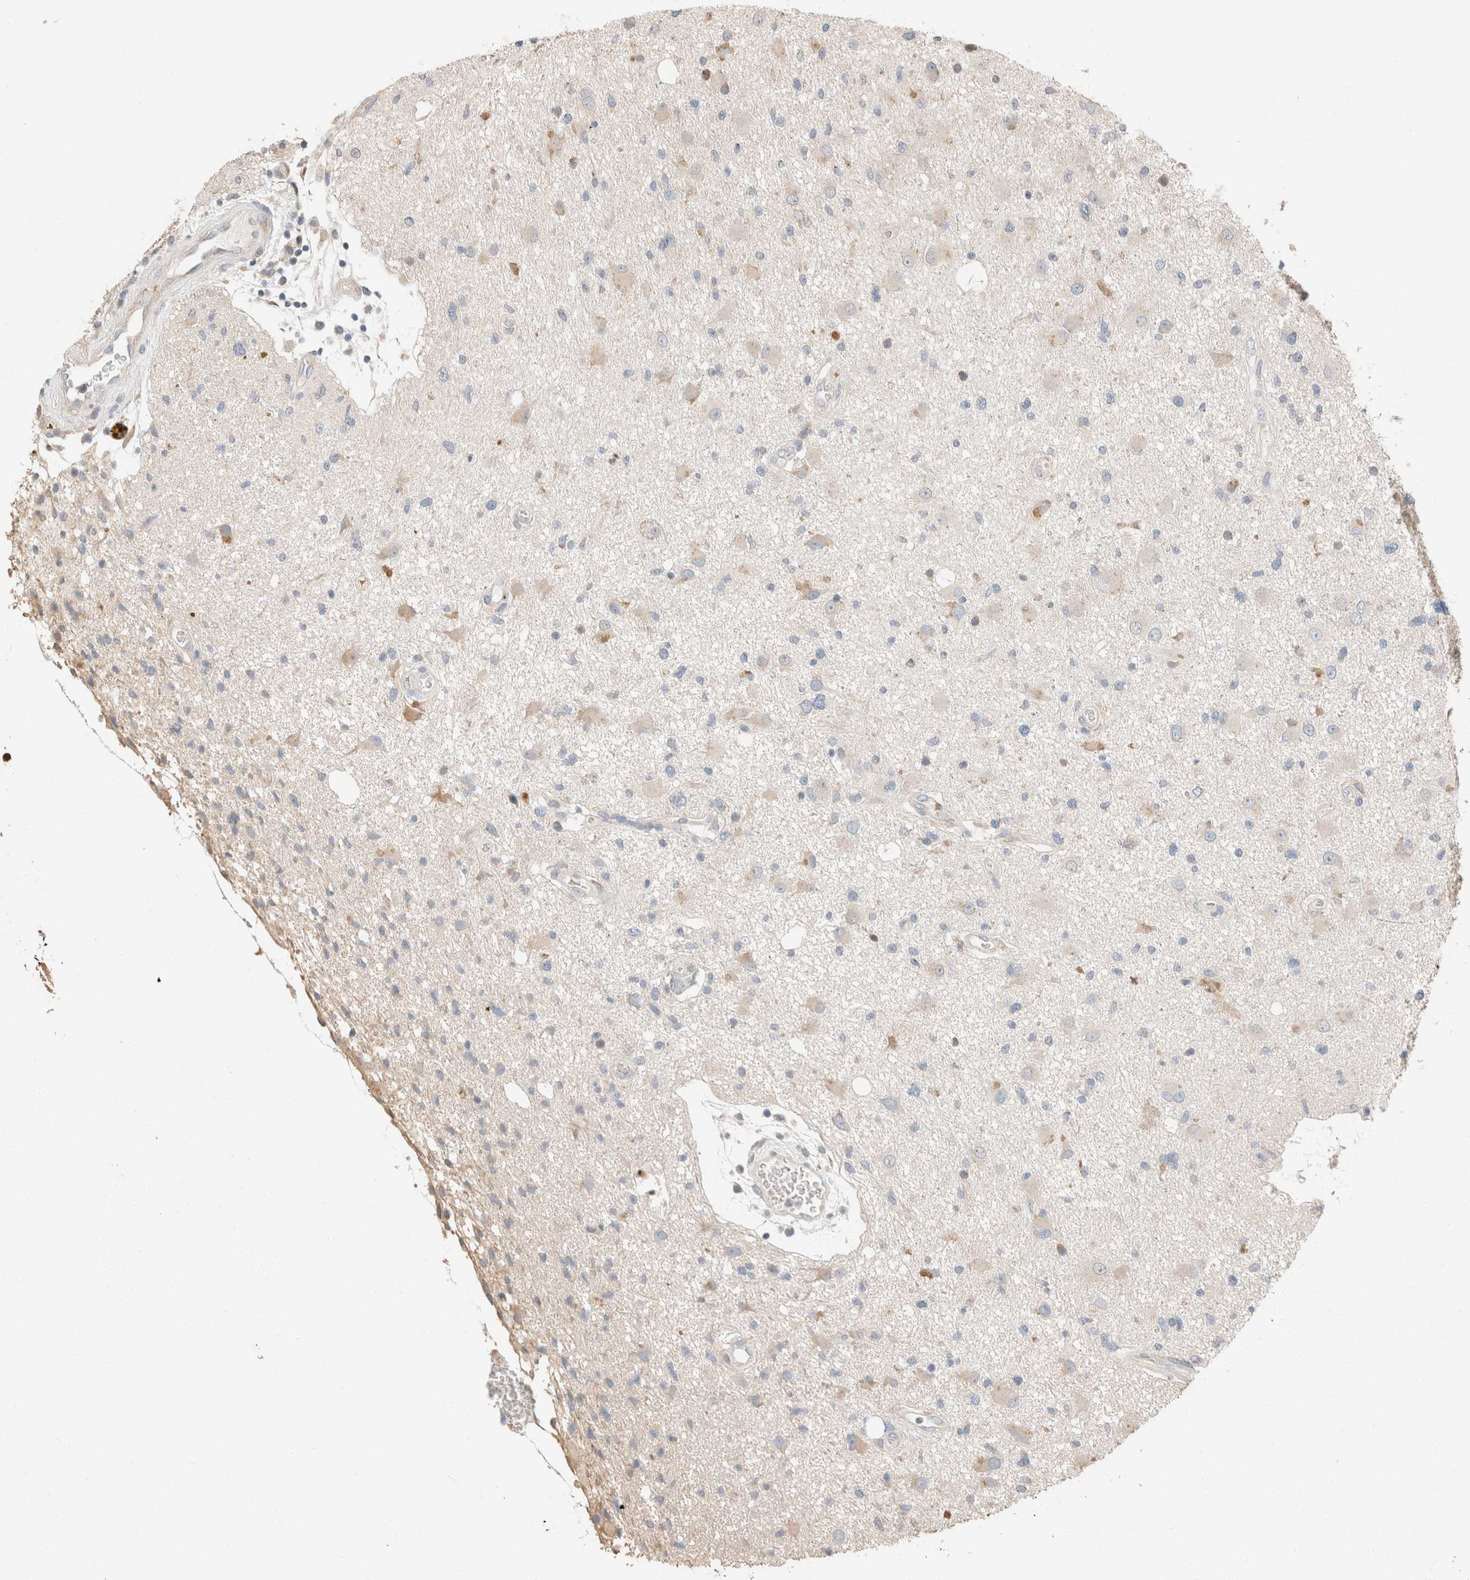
{"staining": {"intensity": "negative", "quantity": "none", "location": "none"}, "tissue": "glioma", "cell_type": "Tumor cells", "image_type": "cancer", "snomed": [{"axis": "morphology", "description": "Glioma, malignant, High grade"}, {"axis": "topography", "description": "Brain"}], "caption": "This is an IHC photomicrograph of malignant glioma (high-grade). There is no staining in tumor cells.", "gene": "TUBD1", "patient": {"sex": "male", "age": 33}}